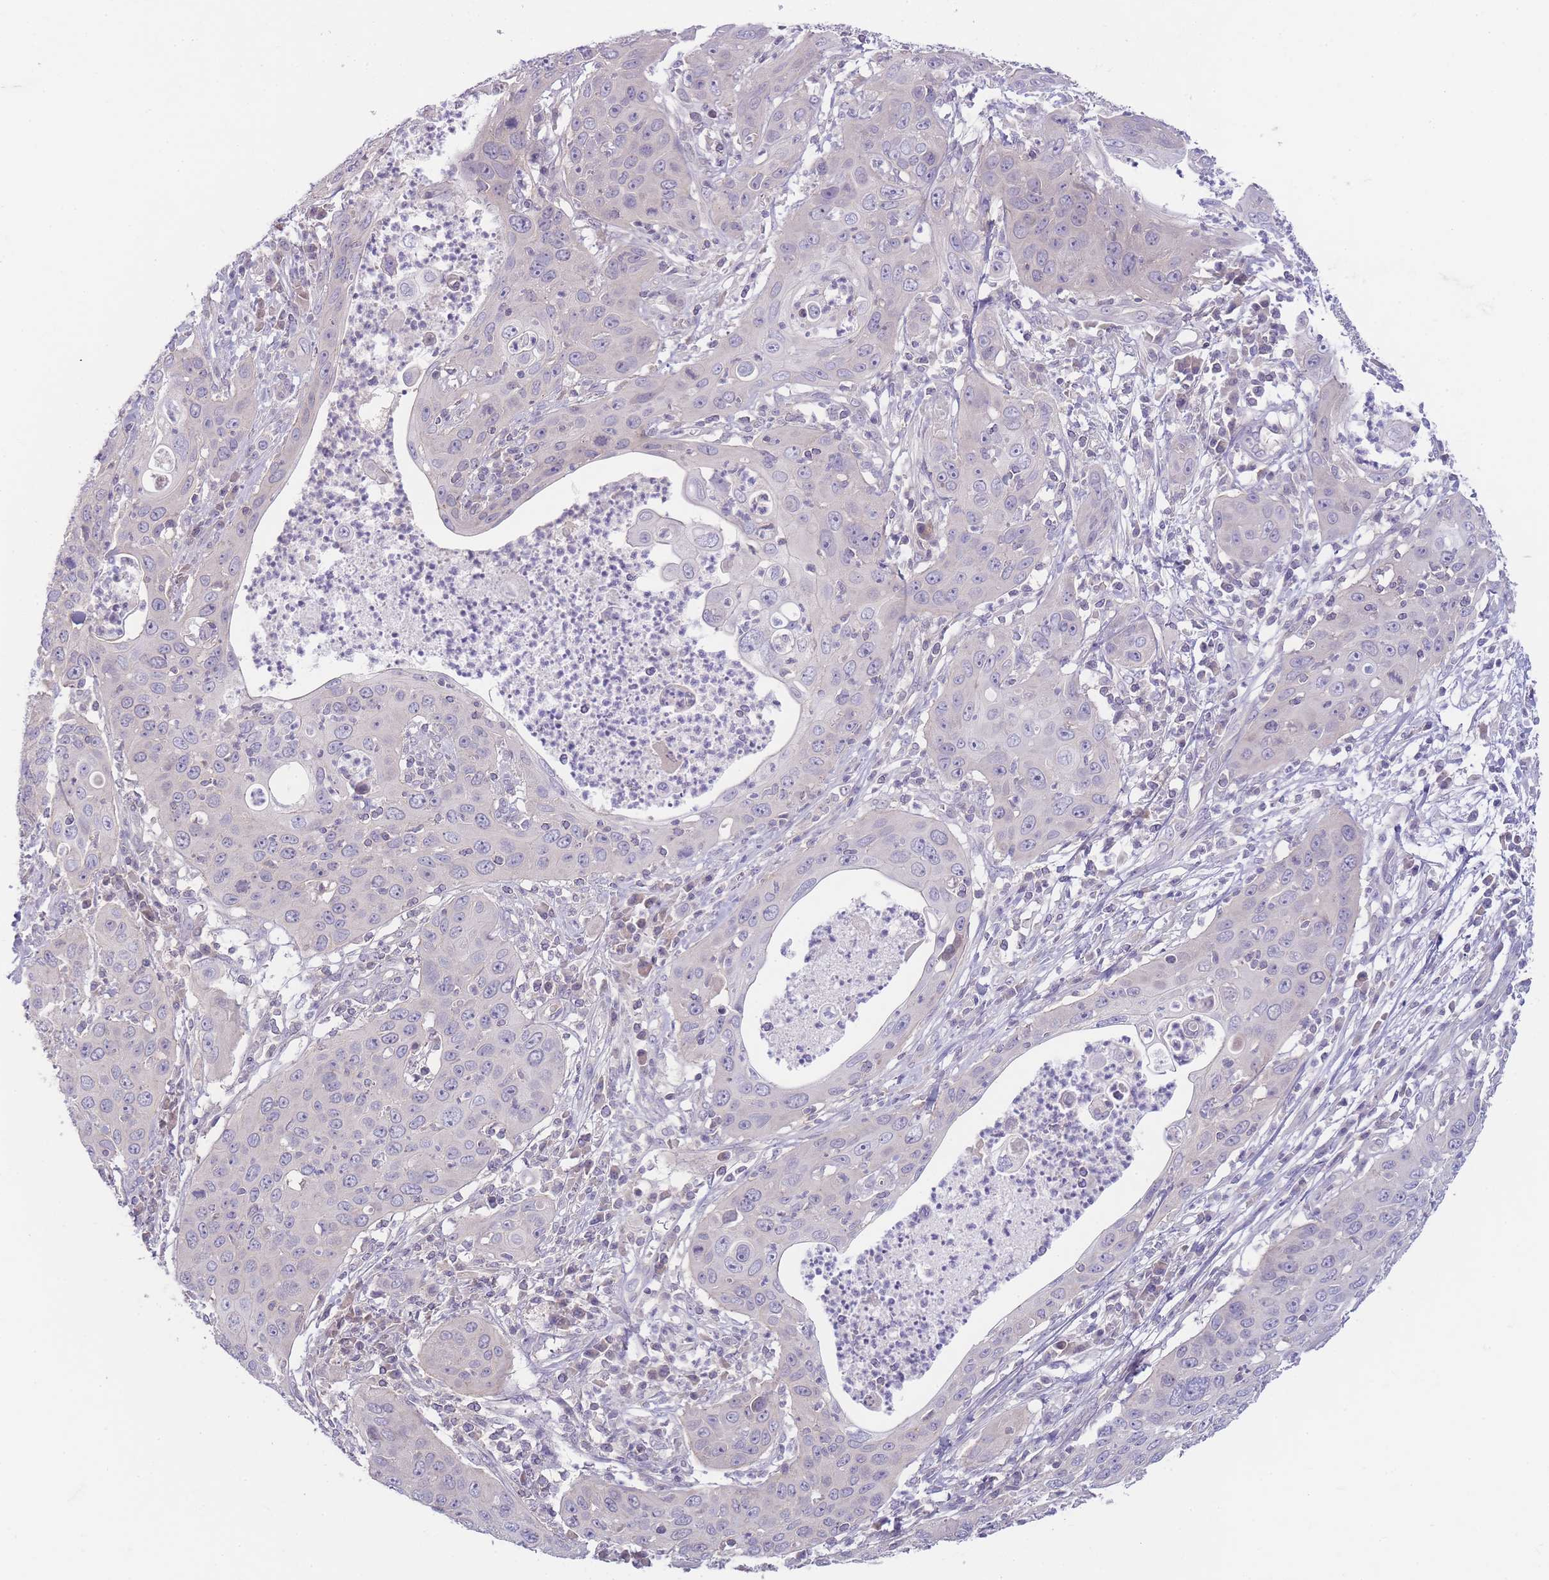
{"staining": {"intensity": "negative", "quantity": "none", "location": "none"}, "tissue": "cervical cancer", "cell_type": "Tumor cells", "image_type": "cancer", "snomed": [{"axis": "morphology", "description": "Squamous cell carcinoma, NOS"}, {"axis": "topography", "description": "Cervix"}], "caption": "This photomicrograph is of cervical cancer (squamous cell carcinoma) stained with immunohistochemistry (IHC) to label a protein in brown with the nuclei are counter-stained blue. There is no staining in tumor cells.", "gene": "SPHKAP", "patient": {"sex": "female", "age": 36}}